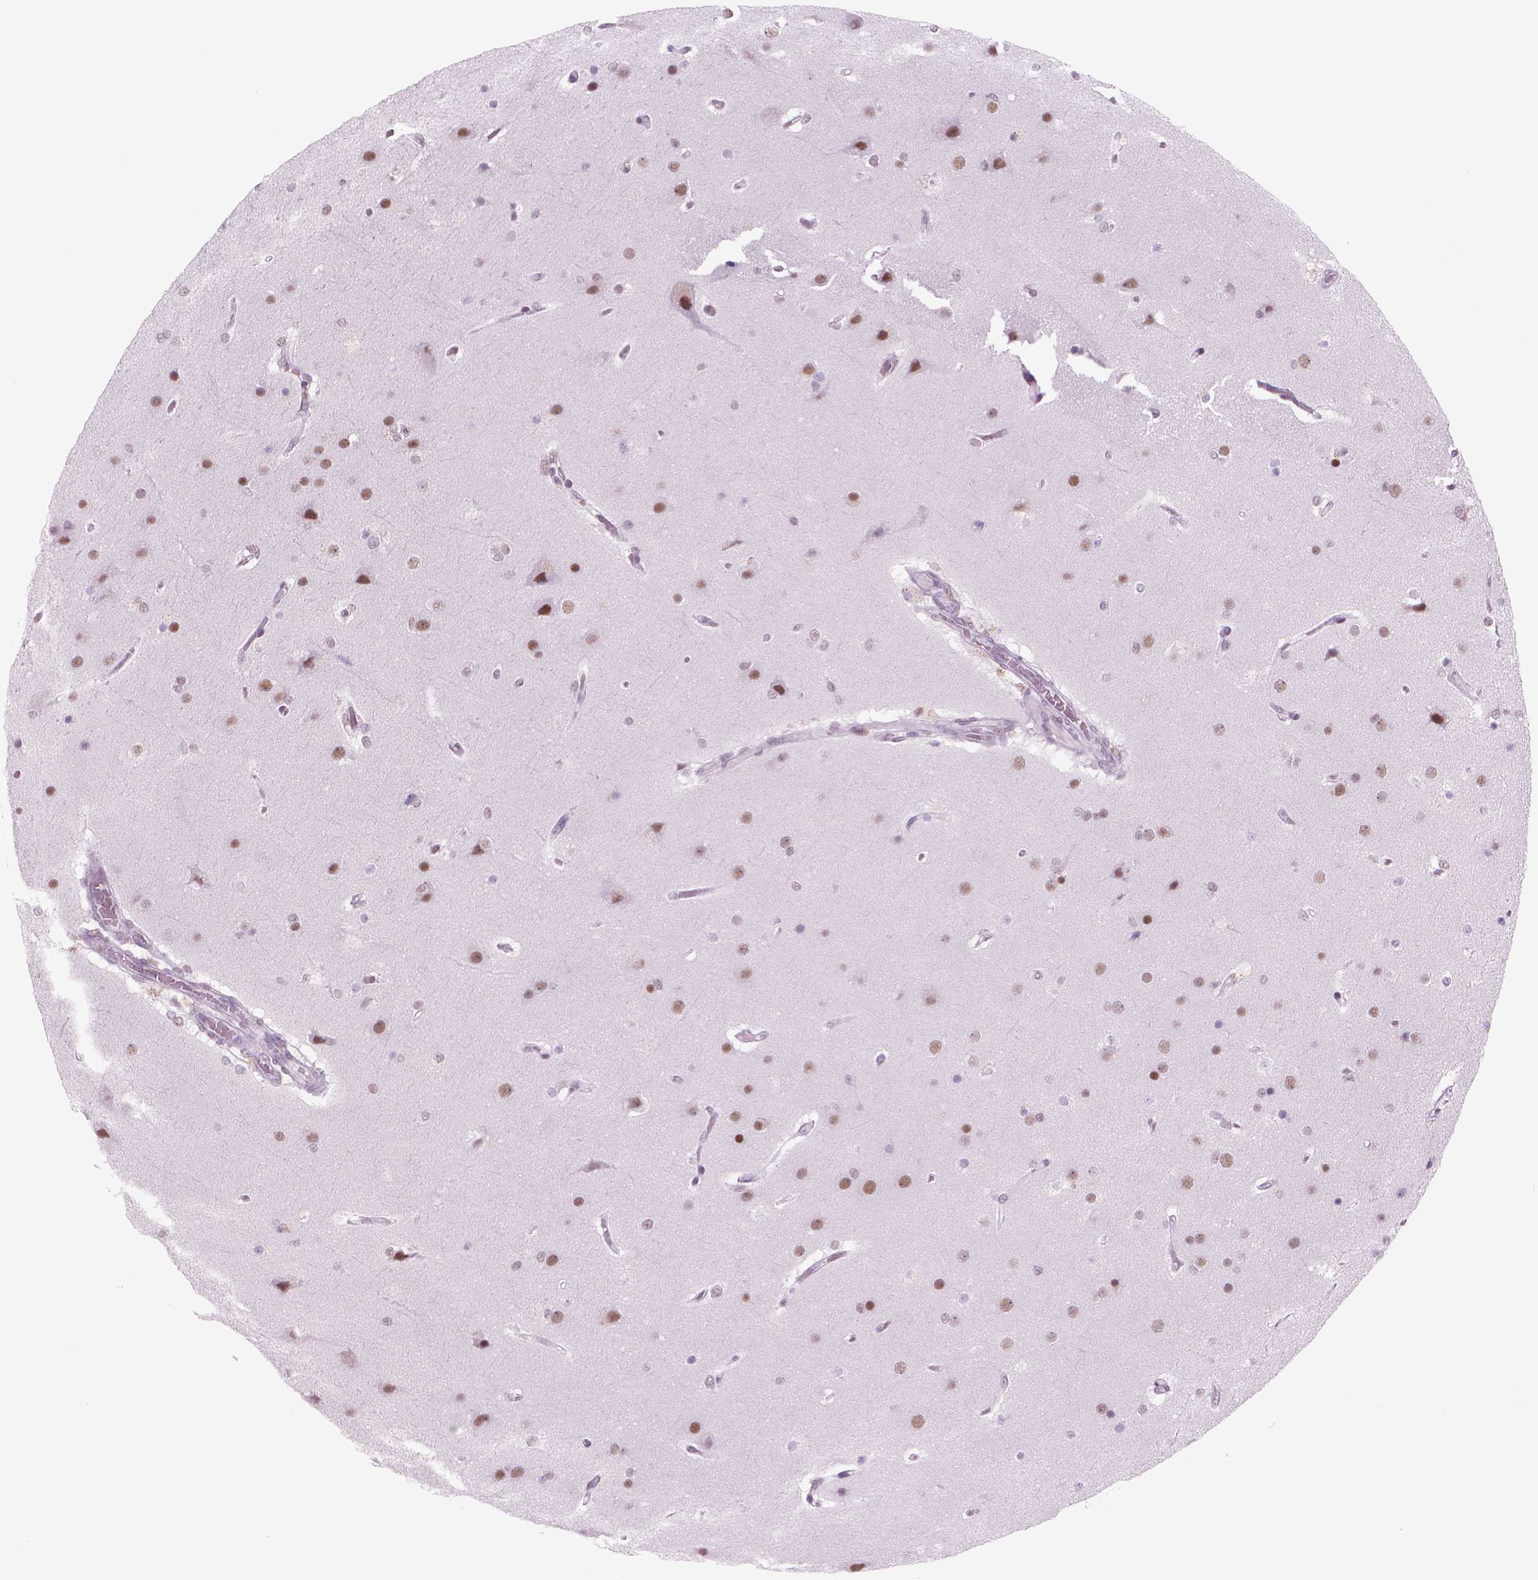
{"staining": {"intensity": "moderate", "quantity": ">75%", "location": "nuclear"}, "tissue": "glioma", "cell_type": "Tumor cells", "image_type": "cancer", "snomed": [{"axis": "morphology", "description": "Glioma, malignant, High grade"}, {"axis": "topography", "description": "Brain"}], "caption": "Malignant glioma (high-grade) was stained to show a protein in brown. There is medium levels of moderate nuclear positivity in approximately >75% of tumor cells.", "gene": "POLR3D", "patient": {"sex": "female", "age": 61}}